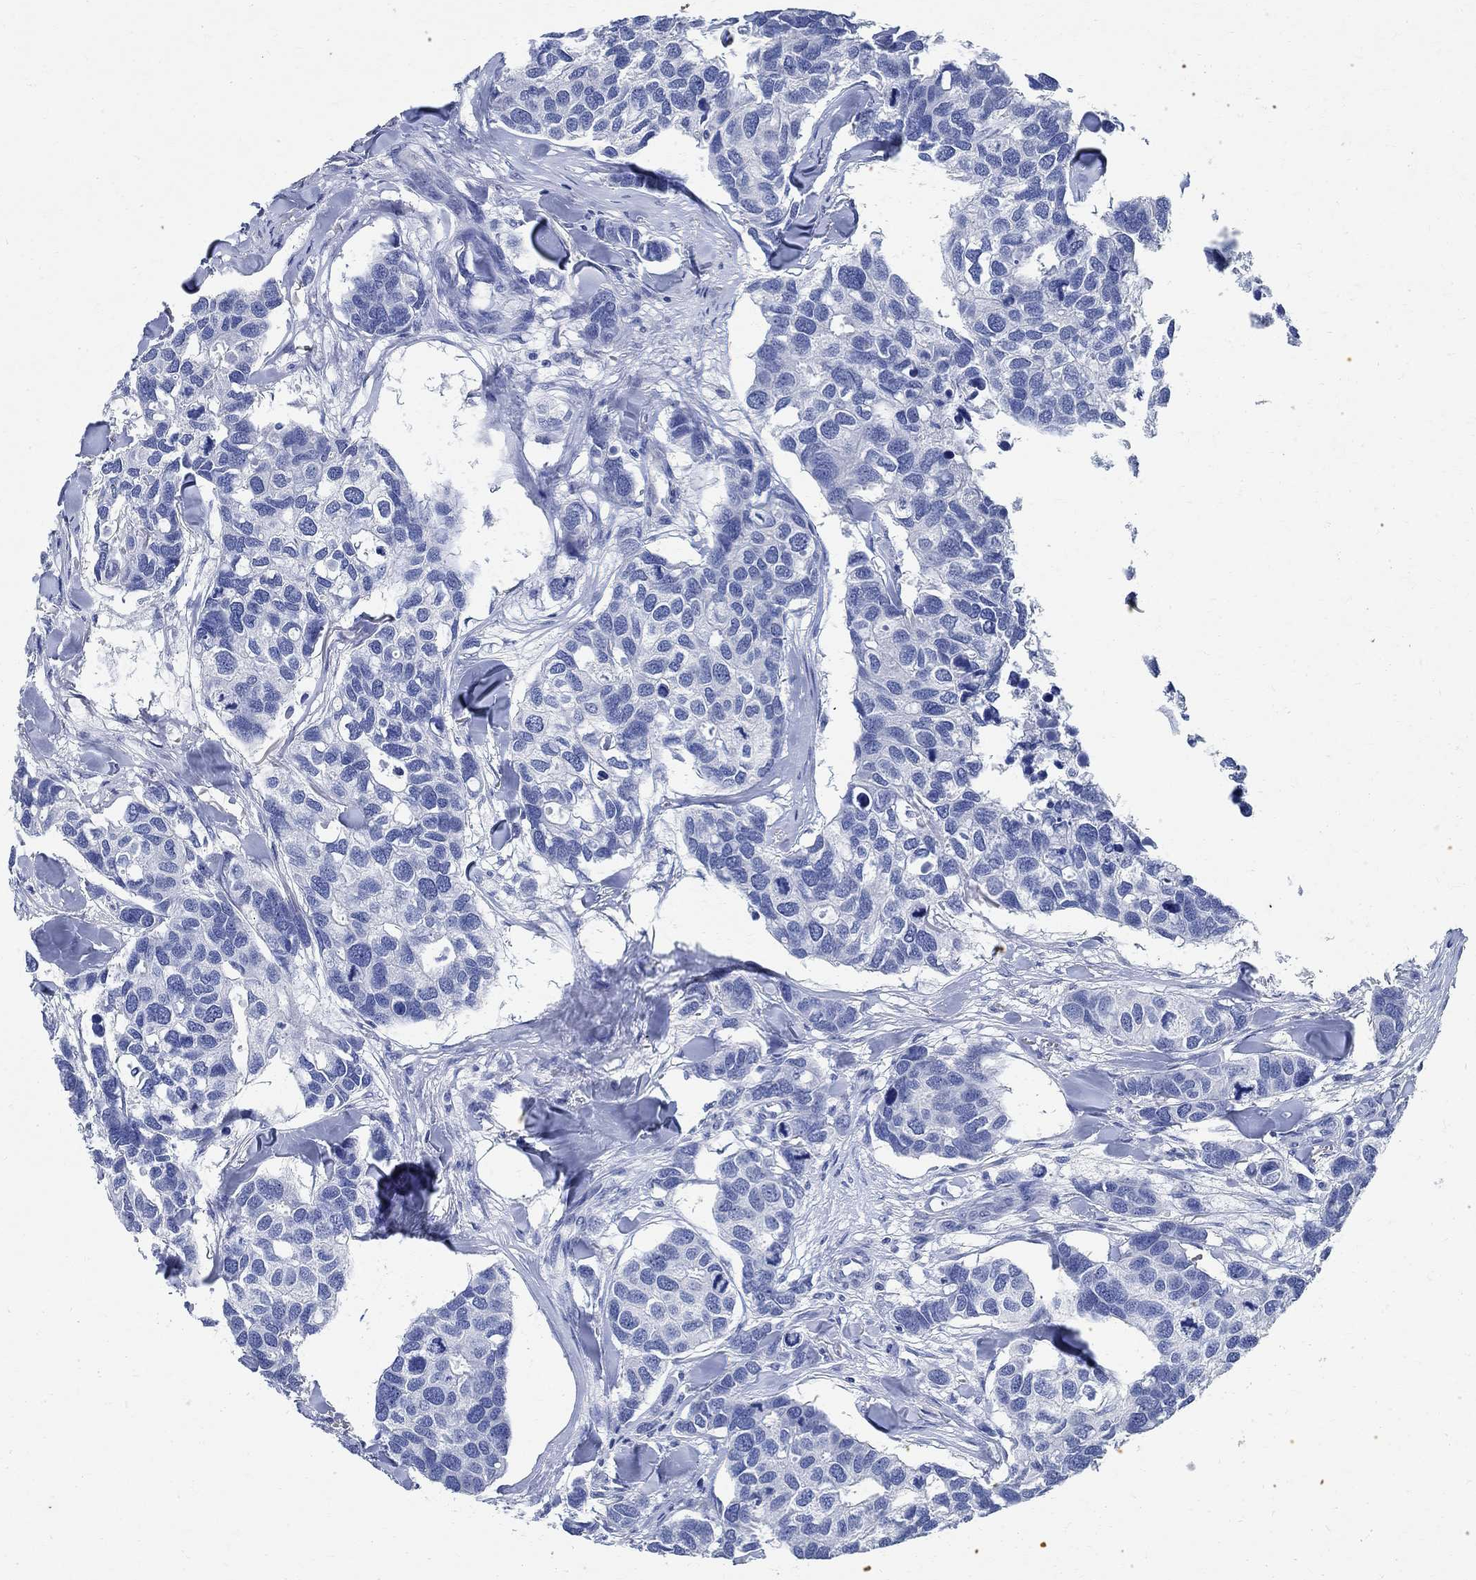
{"staining": {"intensity": "negative", "quantity": "none", "location": "none"}, "tissue": "breast cancer", "cell_type": "Tumor cells", "image_type": "cancer", "snomed": [{"axis": "morphology", "description": "Duct carcinoma"}, {"axis": "topography", "description": "Breast"}], "caption": "Tumor cells show no significant expression in breast cancer (intraductal carcinoma).", "gene": "TMEM221", "patient": {"sex": "female", "age": 83}}